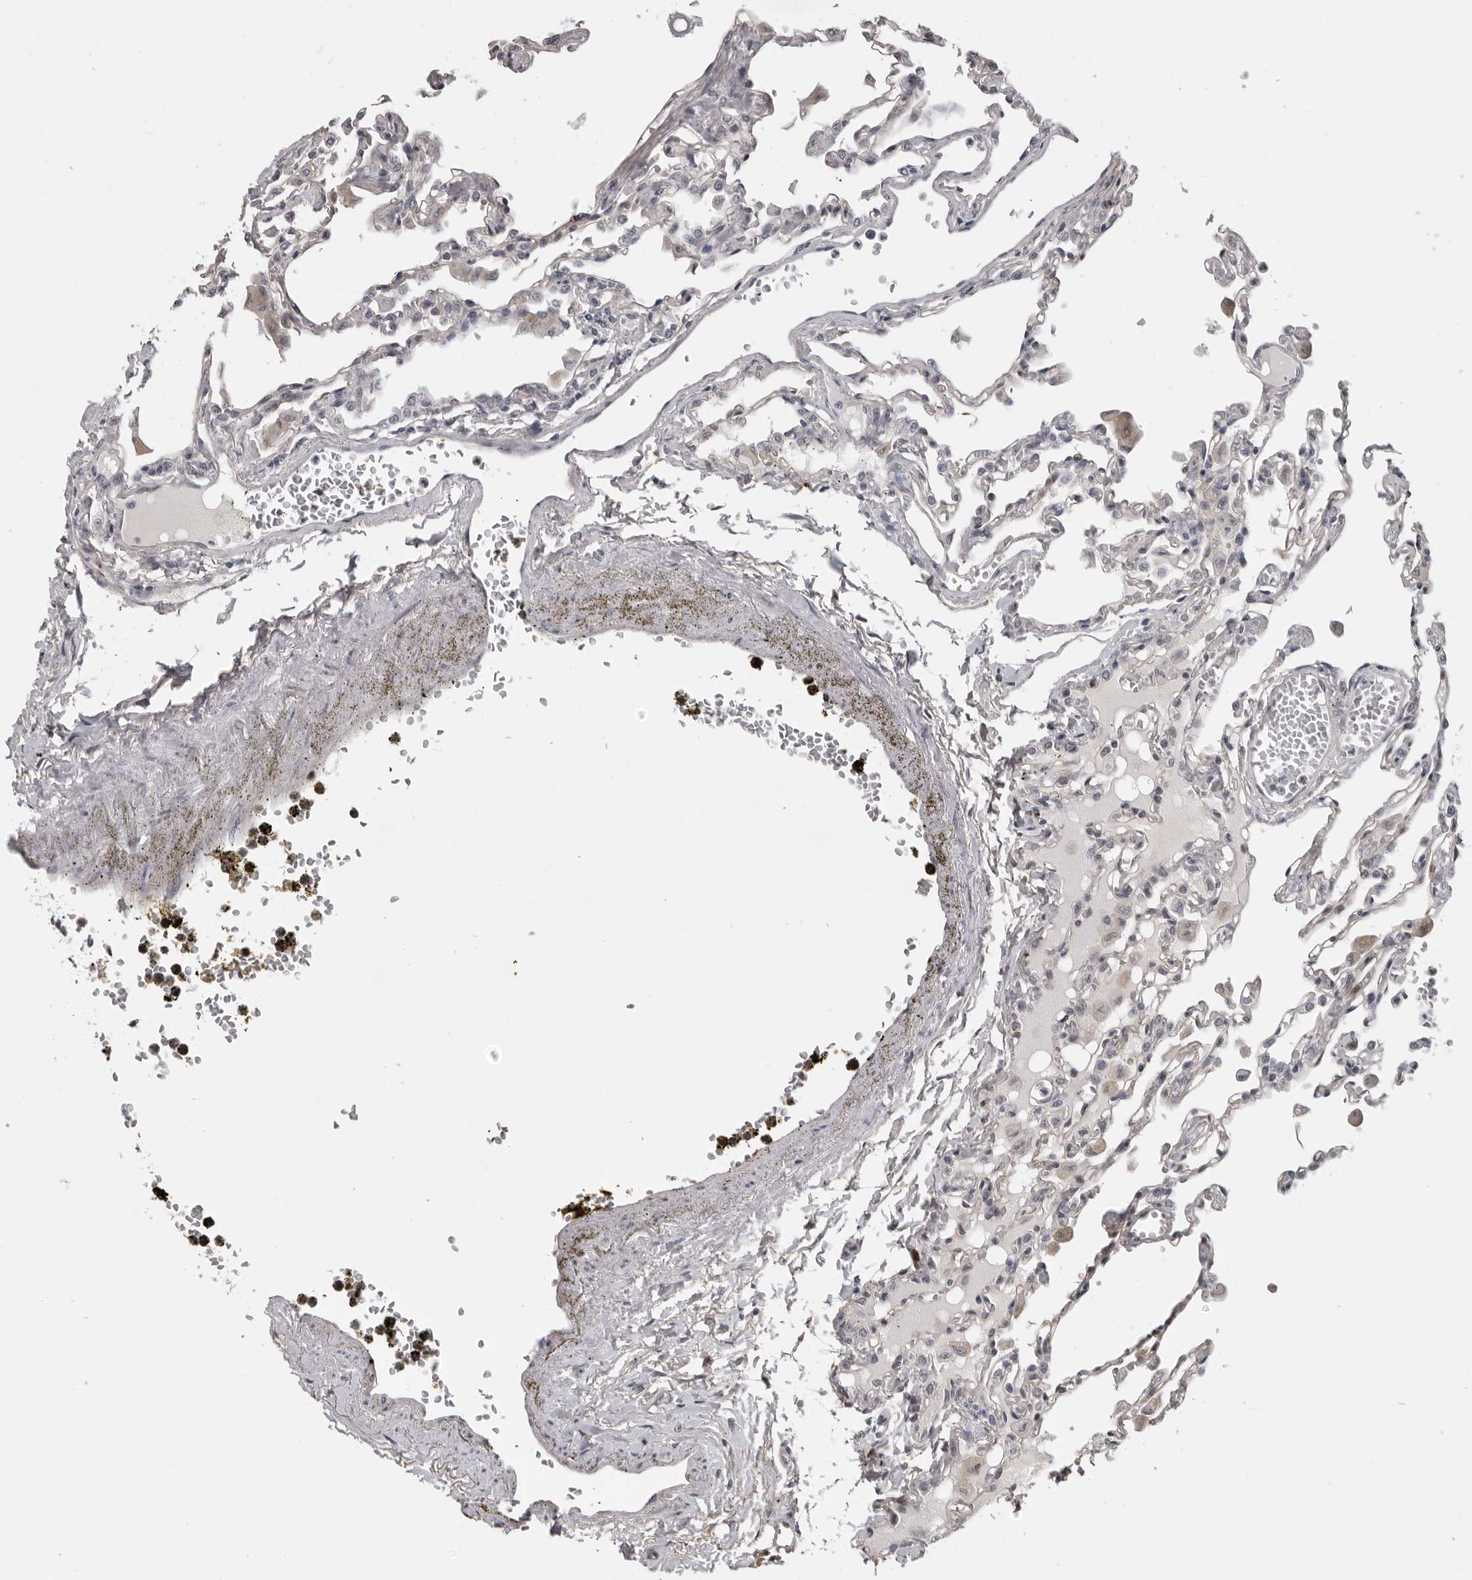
{"staining": {"intensity": "negative", "quantity": "none", "location": "none"}, "tissue": "lung", "cell_type": "Alveolar cells", "image_type": "normal", "snomed": [{"axis": "morphology", "description": "Normal tissue, NOS"}, {"axis": "topography", "description": "Bronchus"}, {"axis": "topography", "description": "Lung"}], "caption": "An image of lung stained for a protein exhibits no brown staining in alveolar cells.", "gene": "PRRX2", "patient": {"sex": "female", "age": 49}}